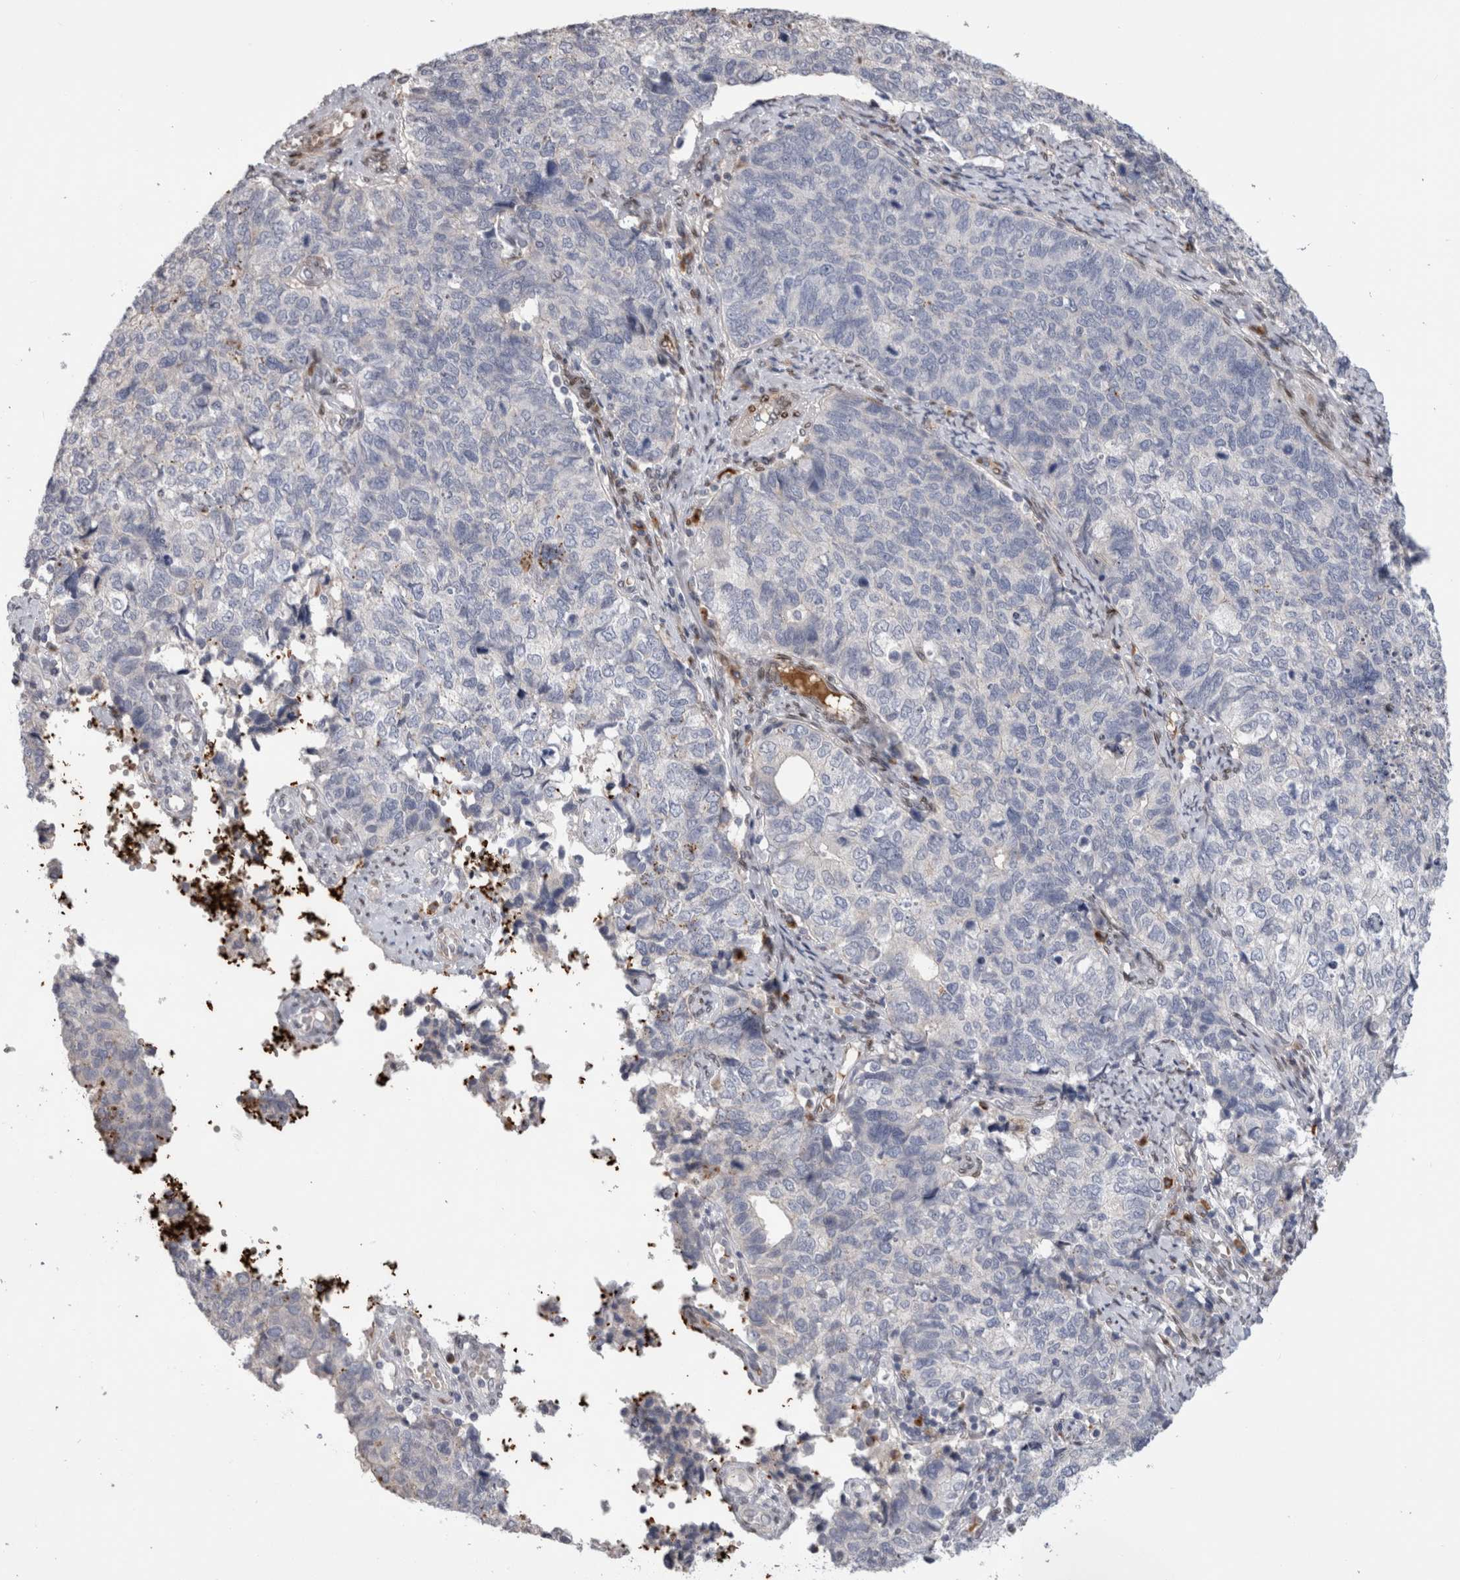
{"staining": {"intensity": "negative", "quantity": "none", "location": "none"}, "tissue": "cervical cancer", "cell_type": "Tumor cells", "image_type": "cancer", "snomed": [{"axis": "morphology", "description": "Squamous cell carcinoma, NOS"}, {"axis": "topography", "description": "Cervix"}], "caption": "Immunohistochemistry of human cervical cancer reveals no staining in tumor cells.", "gene": "DMTN", "patient": {"sex": "female", "age": 63}}